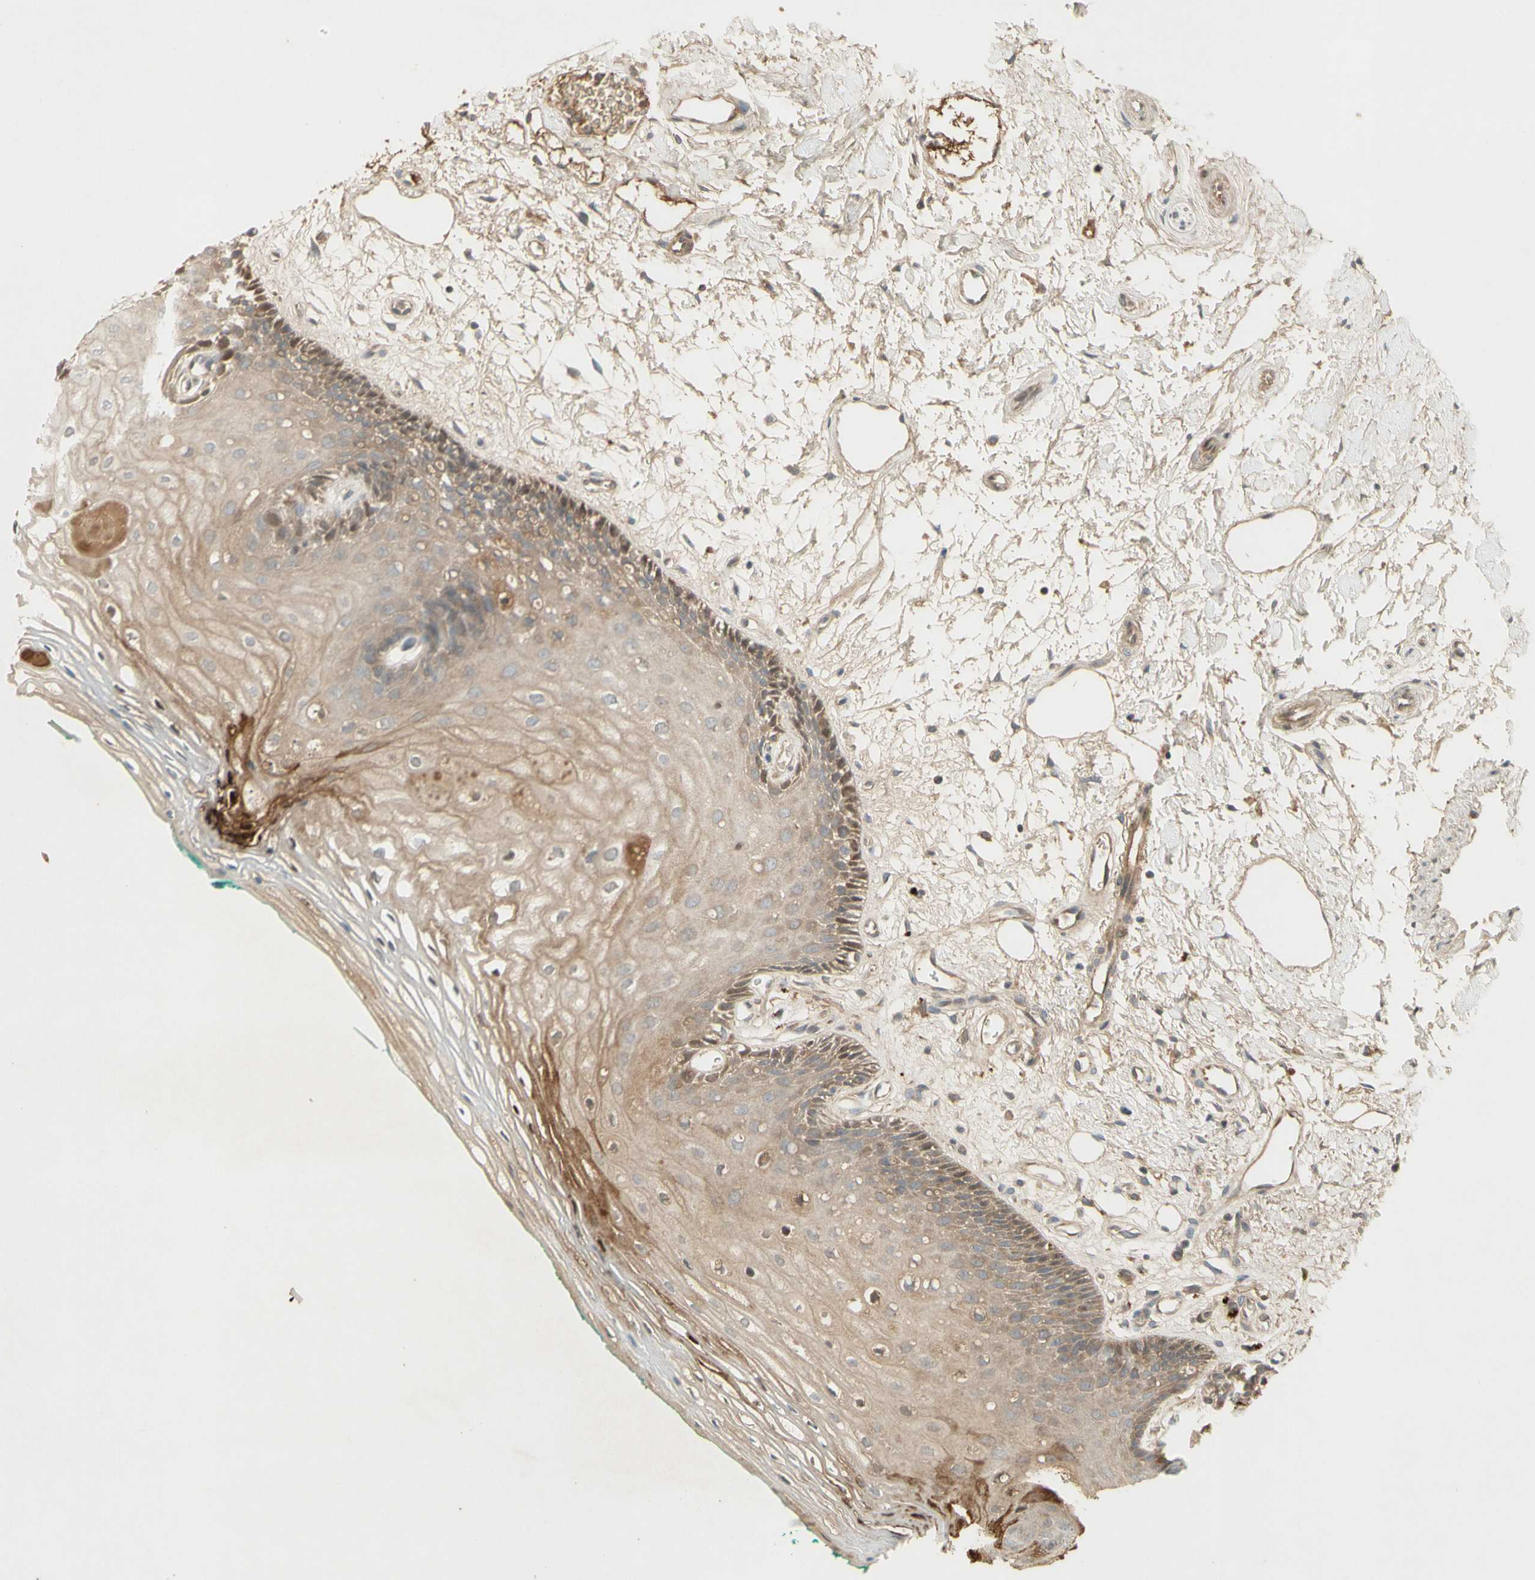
{"staining": {"intensity": "strong", "quantity": "<25%", "location": "cytoplasmic/membranous,nuclear"}, "tissue": "oral mucosa", "cell_type": "Squamous epithelial cells", "image_type": "normal", "snomed": [{"axis": "morphology", "description": "Normal tissue, NOS"}, {"axis": "topography", "description": "Skeletal muscle"}, {"axis": "topography", "description": "Oral tissue"}, {"axis": "topography", "description": "Peripheral nerve tissue"}], "caption": "A brown stain highlights strong cytoplasmic/membranous,nuclear expression of a protein in squamous epithelial cells of benign human oral mucosa. Ihc stains the protein of interest in brown and the nuclei are stained blue.", "gene": "NRG4", "patient": {"sex": "female", "age": 84}}